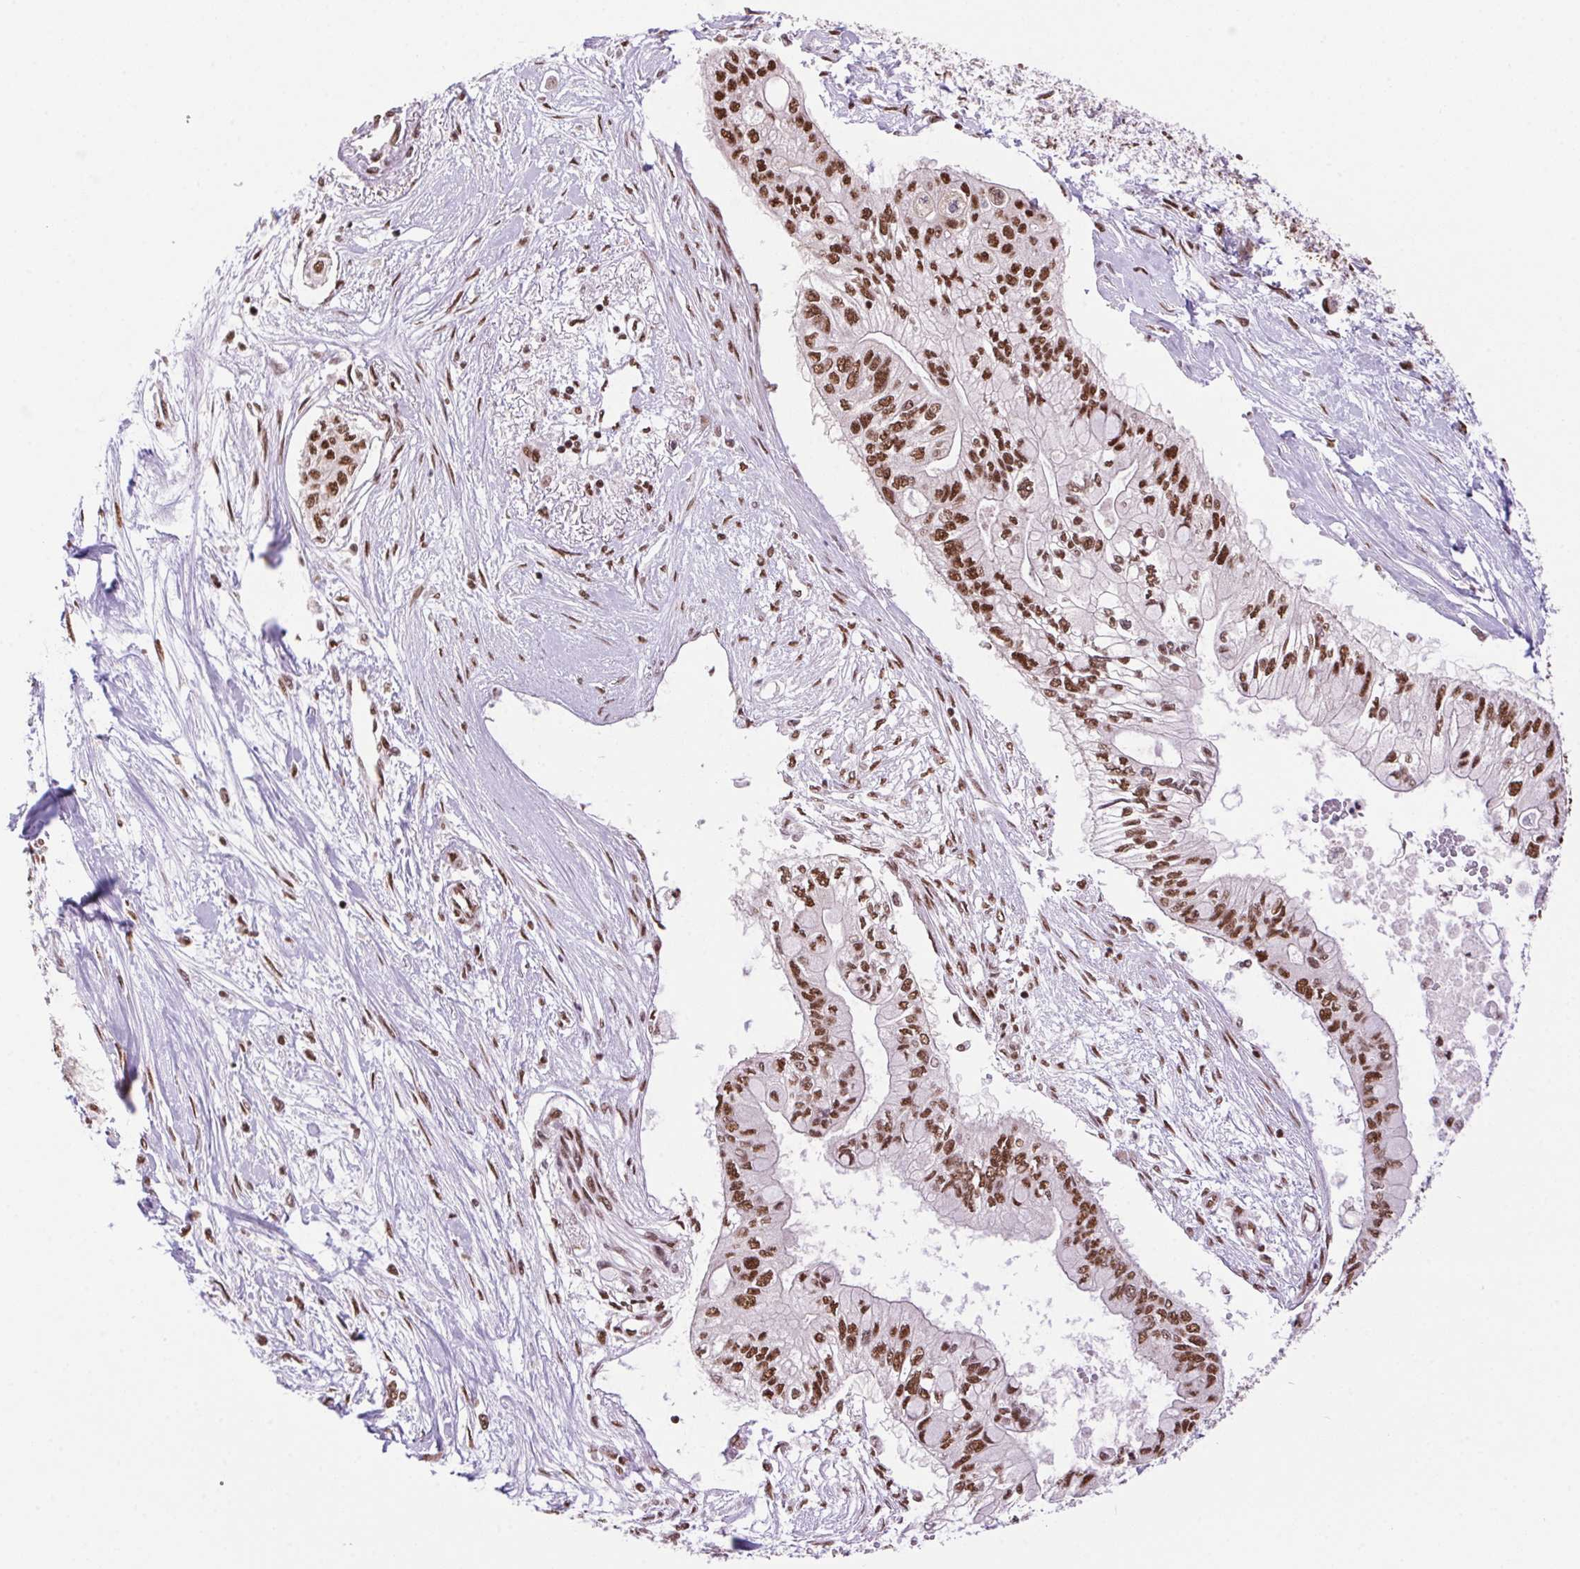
{"staining": {"intensity": "strong", "quantity": ">75%", "location": "nuclear"}, "tissue": "pancreatic cancer", "cell_type": "Tumor cells", "image_type": "cancer", "snomed": [{"axis": "morphology", "description": "Adenocarcinoma, NOS"}, {"axis": "topography", "description": "Pancreas"}], "caption": "High-magnification brightfield microscopy of adenocarcinoma (pancreatic) stained with DAB (brown) and counterstained with hematoxylin (blue). tumor cells exhibit strong nuclear staining is seen in about>75% of cells. The staining was performed using DAB to visualize the protein expression in brown, while the nuclei were stained in blue with hematoxylin (Magnification: 20x).", "gene": "ZNF207", "patient": {"sex": "female", "age": 77}}